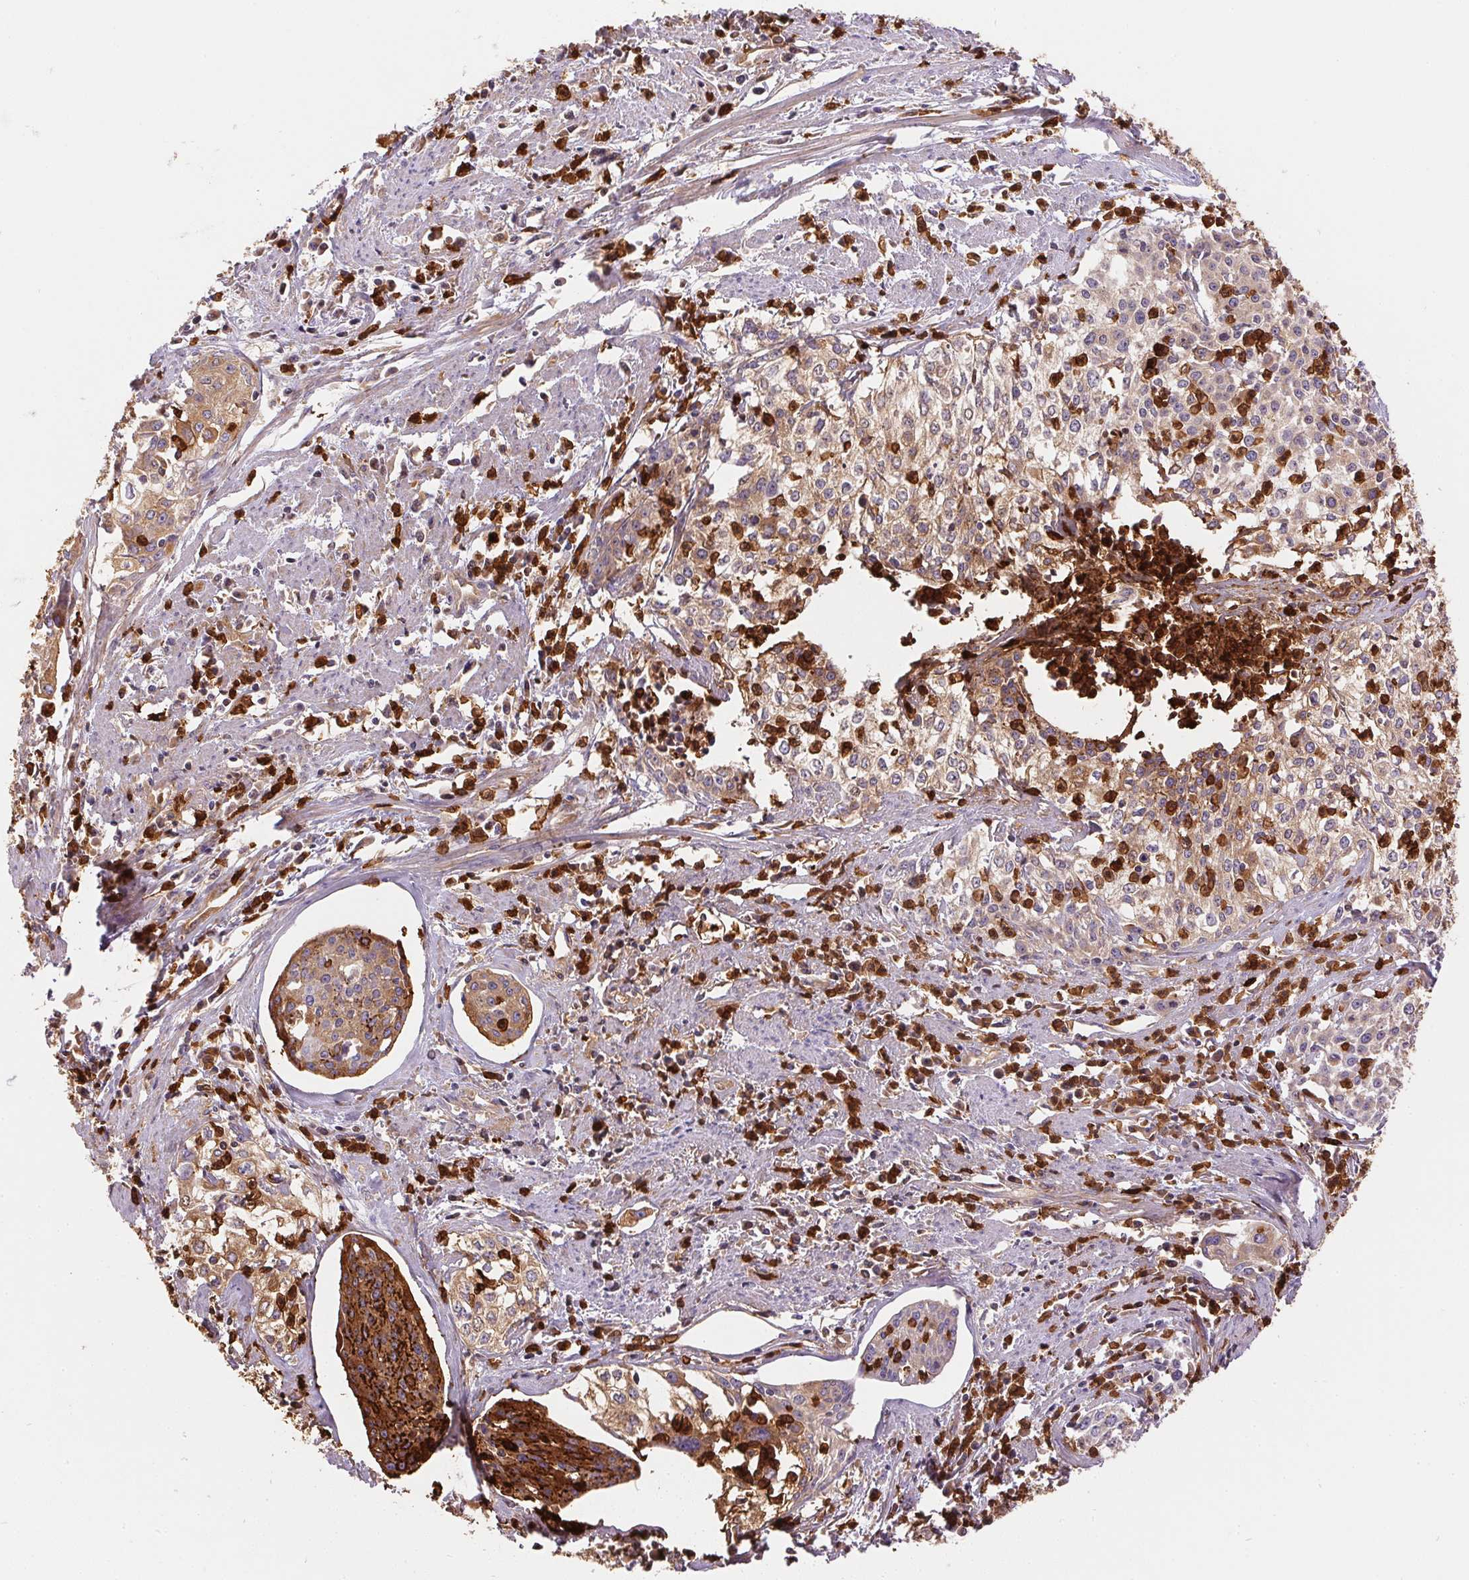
{"staining": {"intensity": "weak", "quantity": "25%-75%", "location": "cytoplasmic/membranous"}, "tissue": "cervical cancer", "cell_type": "Tumor cells", "image_type": "cancer", "snomed": [{"axis": "morphology", "description": "Squamous cell carcinoma, NOS"}, {"axis": "topography", "description": "Cervix"}], "caption": "Cervical cancer (squamous cell carcinoma) was stained to show a protein in brown. There is low levels of weak cytoplasmic/membranous staining in approximately 25%-75% of tumor cells.", "gene": "ORM1", "patient": {"sex": "female", "age": 39}}